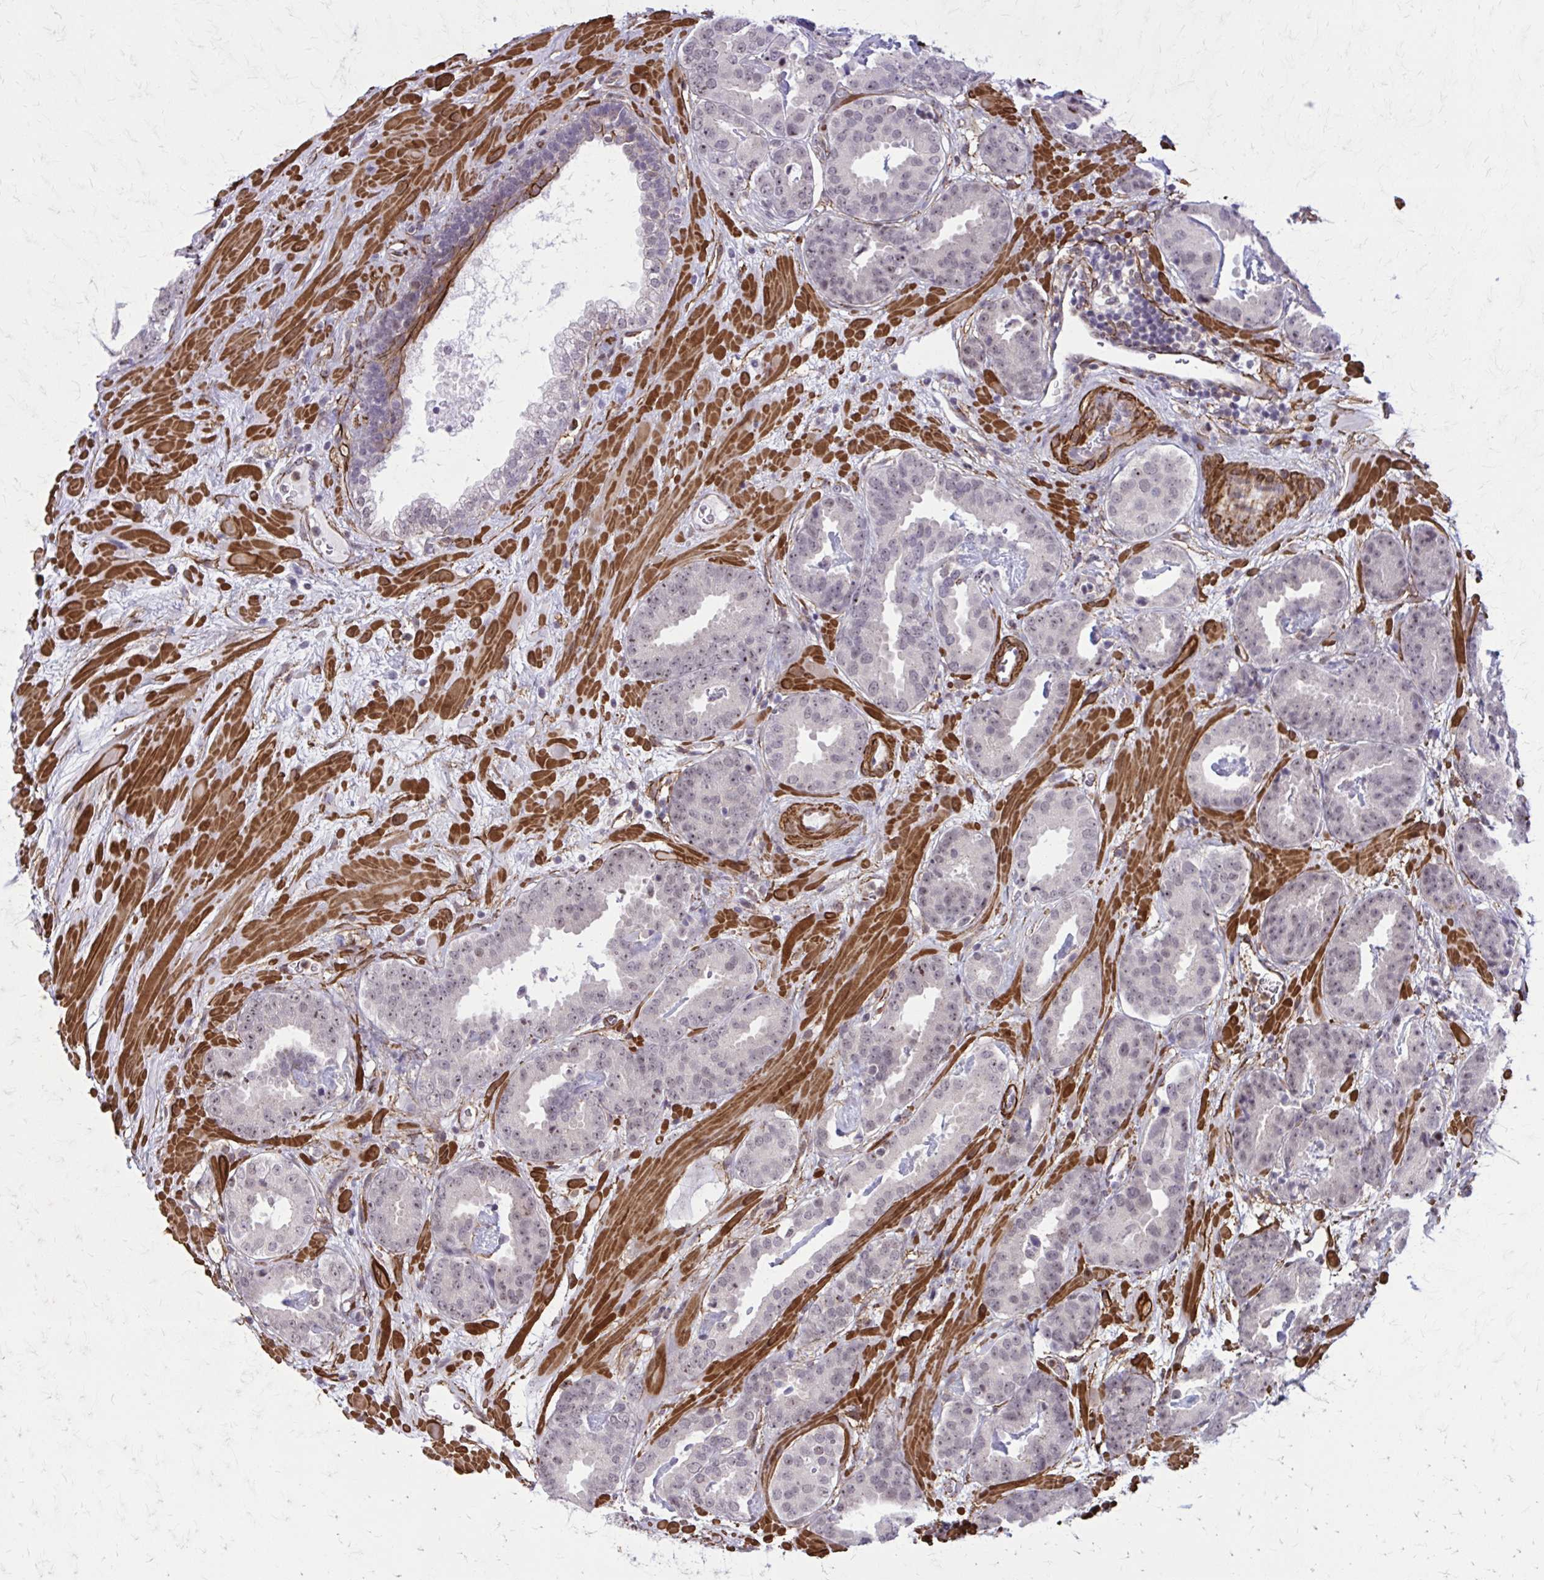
{"staining": {"intensity": "weak", "quantity": "<25%", "location": "nuclear"}, "tissue": "prostate cancer", "cell_type": "Tumor cells", "image_type": "cancer", "snomed": [{"axis": "morphology", "description": "Adenocarcinoma, Low grade"}, {"axis": "topography", "description": "Prostate"}], "caption": "IHC micrograph of human adenocarcinoma (low-grade) (prostate) stained for a protein (brown), which shows no expression in tumor cells. (DAB immunohistochemistry (IHC), high magnification).", "gene": "NRBF2", "patient": {"sex": "male", "age": 62}}